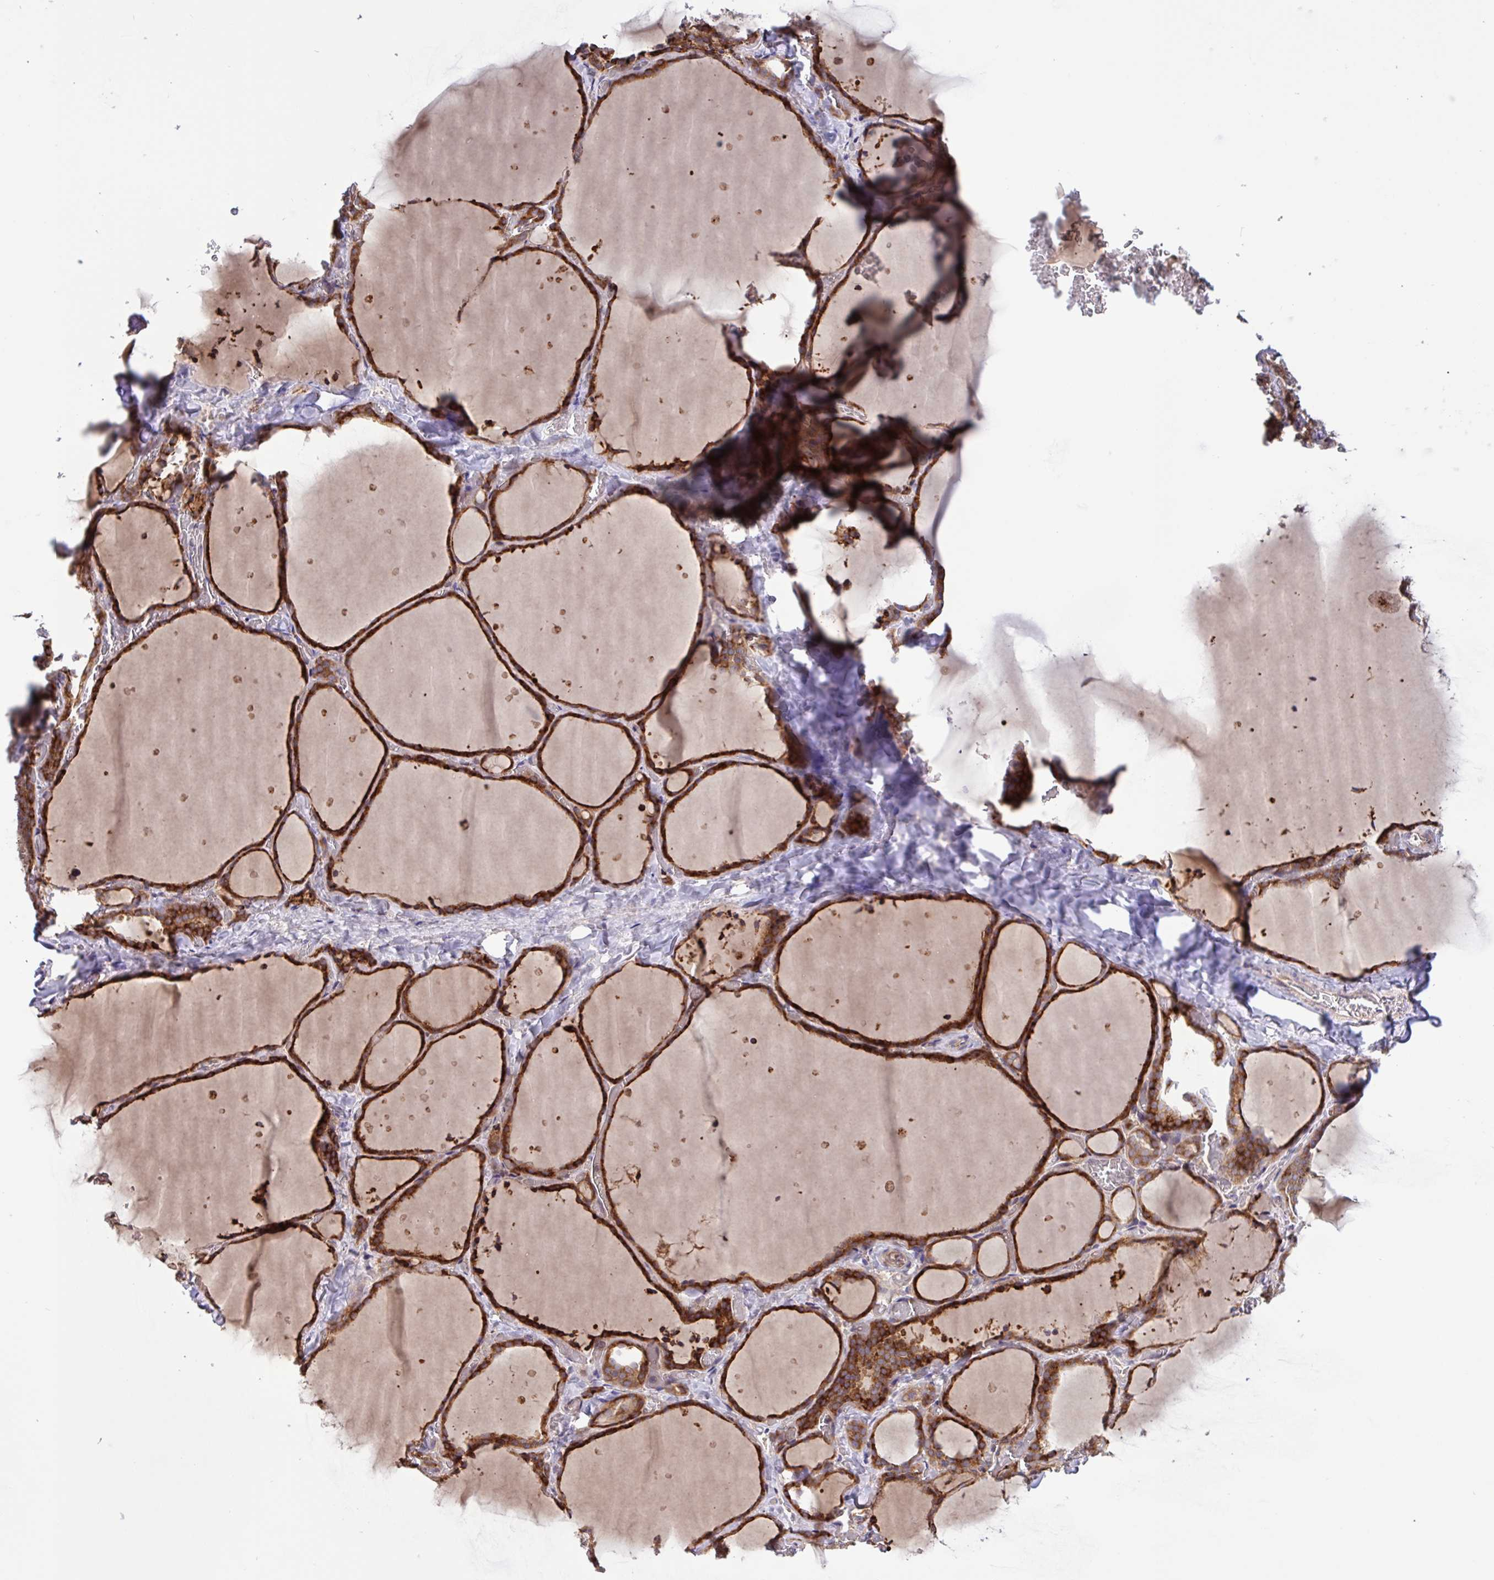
{"staining": {"intensity": "strong", "quantity": ">75%", "location": "cytoplasmic/membranous"}, "tissue": "thyroid gland", "cell_type": "Glandular cells", "image_type": "normal", "snomed": [{"axis": "morphology", "description": "Normal tissue, NOS"}, {"axis": "topography", "description": "Thyroid gland"}], "caption": "A high amount of strong cytoplasmic/membranous expression is appreciated in approximately >75% of glandular cells in normal thyroid gland.", "gene": "INTS10", "patient": {"sex": "female", "age": 36}}